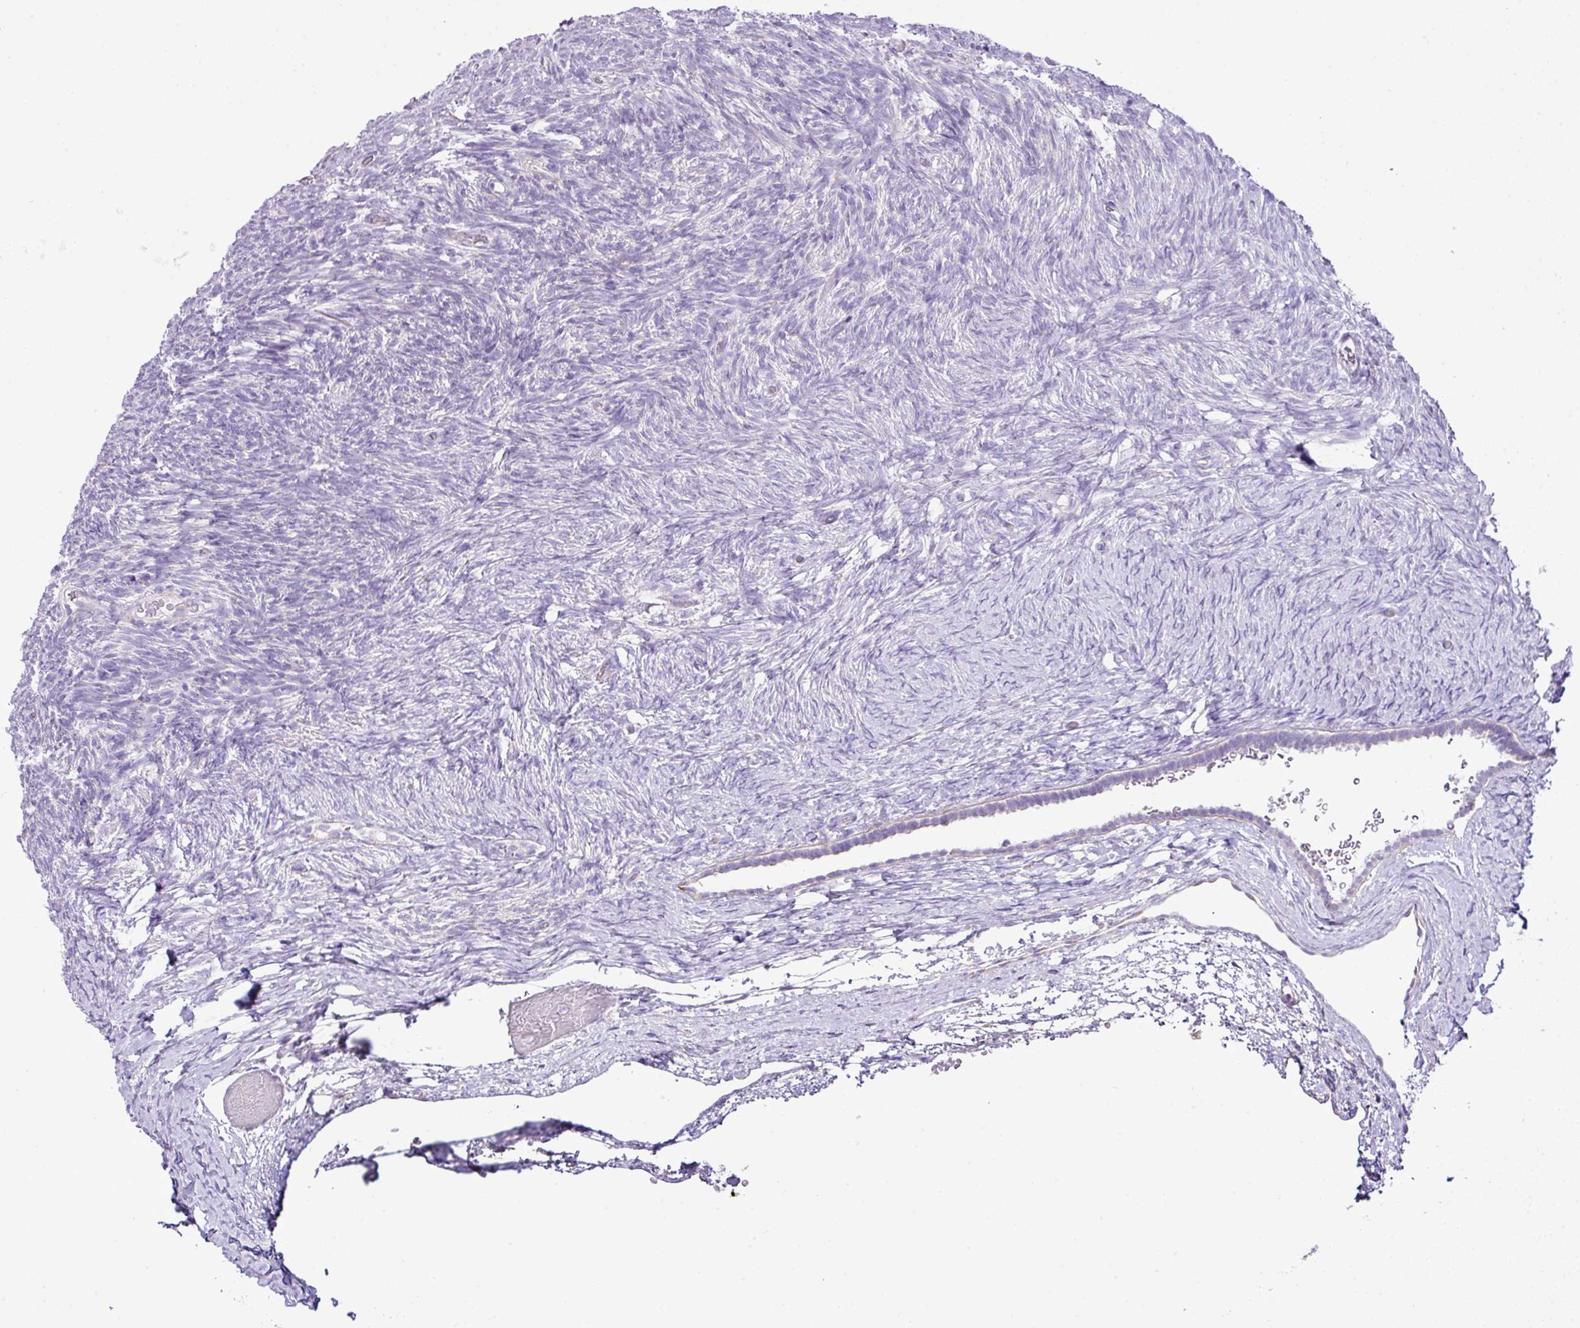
{"staining": {"intensity": "negative", "quantity": "none", "location": "none"}, "tissue": "ovary", "cell_type": "Follicle cells", "image_type": "normal", "snomed": [{"axis": "morphology", "description": "Normal tissue, NOS"}, {"axis": "topography", "description": "Ovary"}], "caption": "This is a histopathology image of IHC staining of unremarkable ovary, which shows no positivity in follicle cells. Brightfield microscopy of IHC stained with DAB (3,3'-diaminobenzidine) (brown) and hematoxylin (blue), captured at high magnification.", "gene": "PGAP4", "patient": {"sex": "female", "age": 39}}